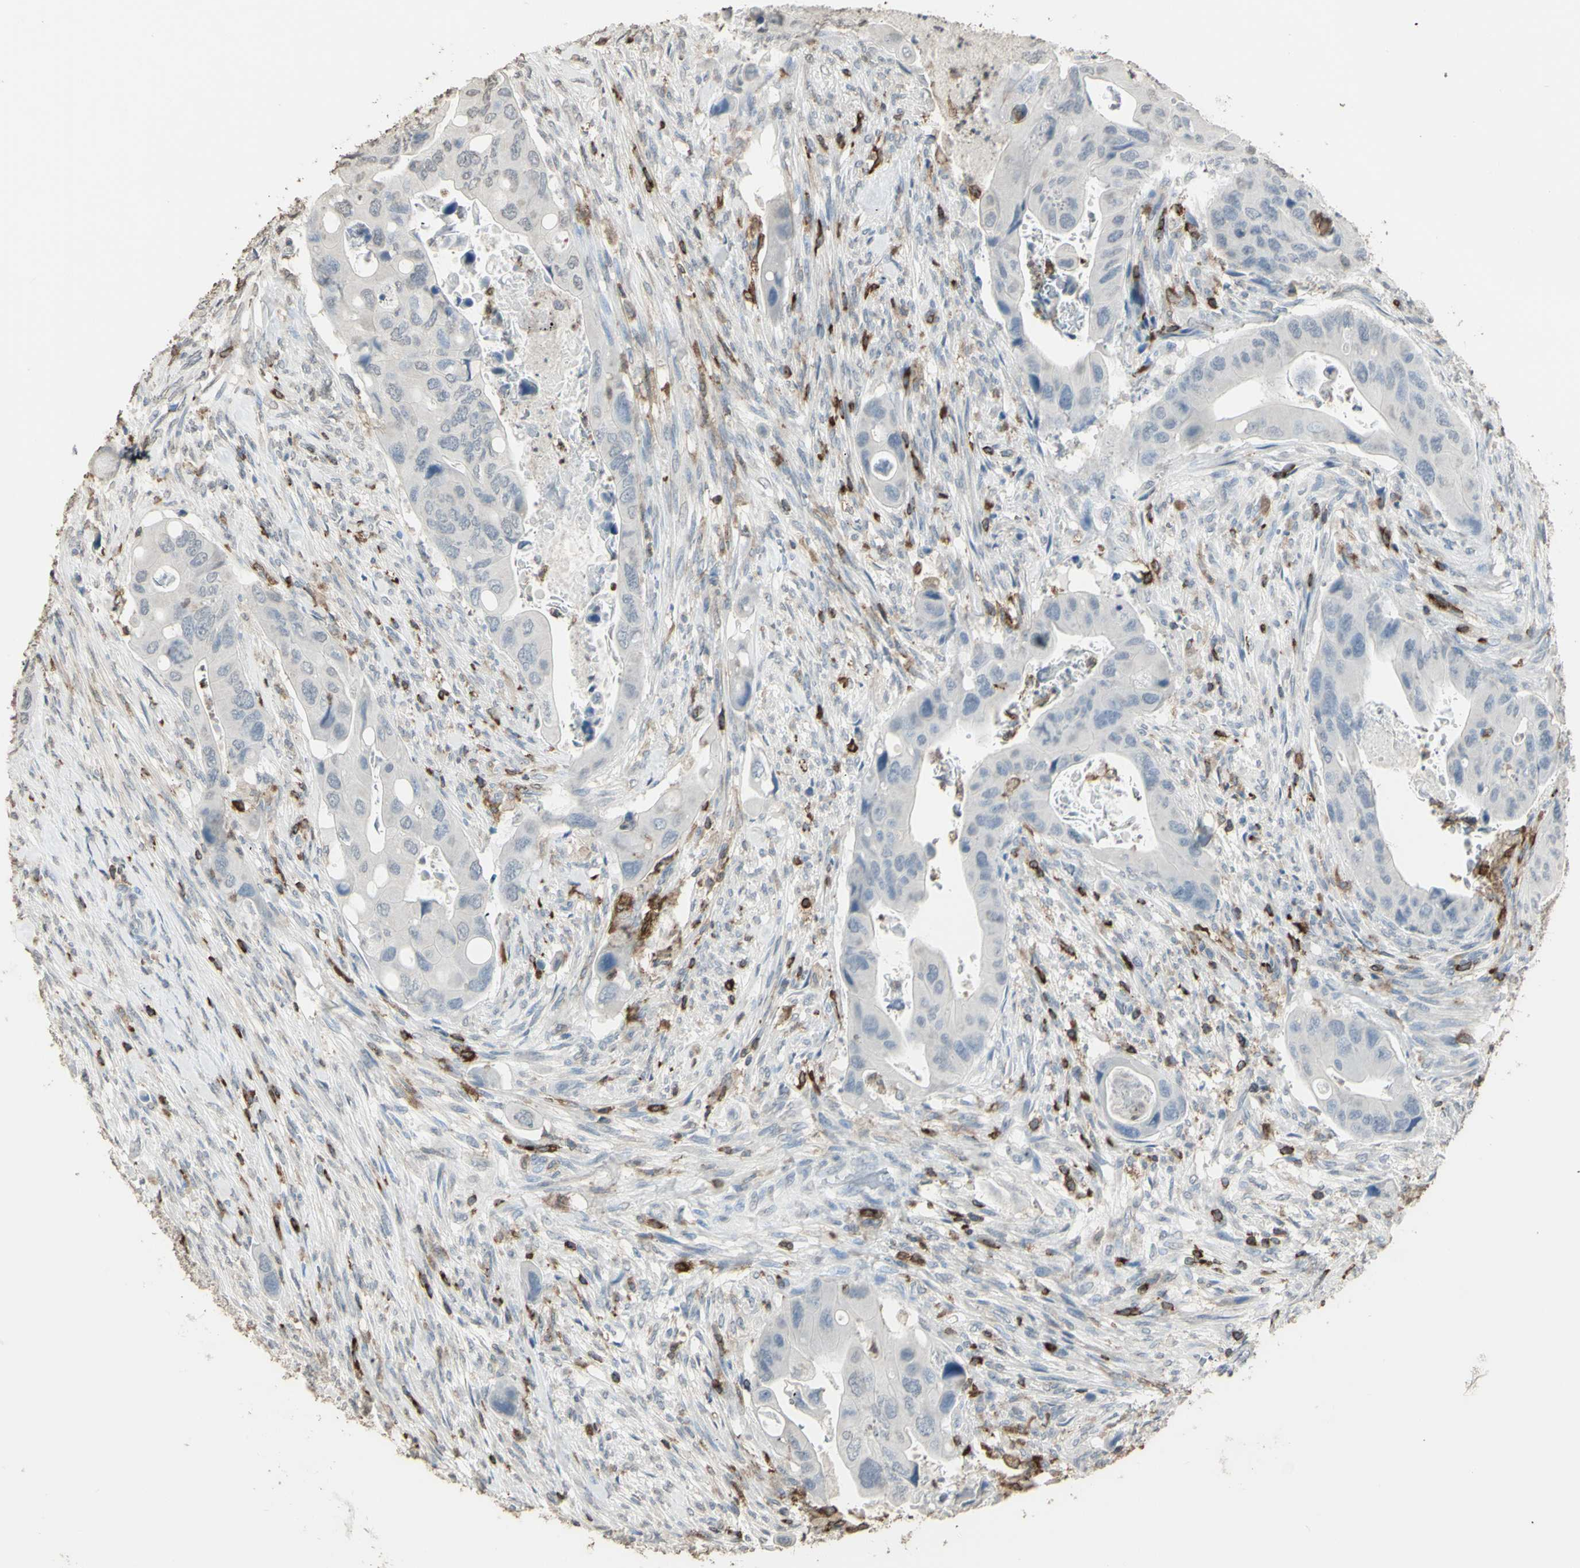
{"staining": {"intensity": "negative", "quantity": "none", "location": "none"}, "tissue": "colorectal cancer", "cell_type": "Tumor cells", "image_type": "cancer", "snomed": [{"axis": "morphology", "description": "Adenocarcinoma, NOS"}, {"axis": "topography", "description": "Rectum"}], "caption": "Immunohistochemistry (IHC) photomicrograph of neoplastic tissue: human colorectal adenocarcinoma stained with DAB (3,3'-diaminobenzidine) exhibits no significant protein positivity in tumor cells.", "gene": "PSTPIP1", "patient": {"sex": "female", "age": 57}}